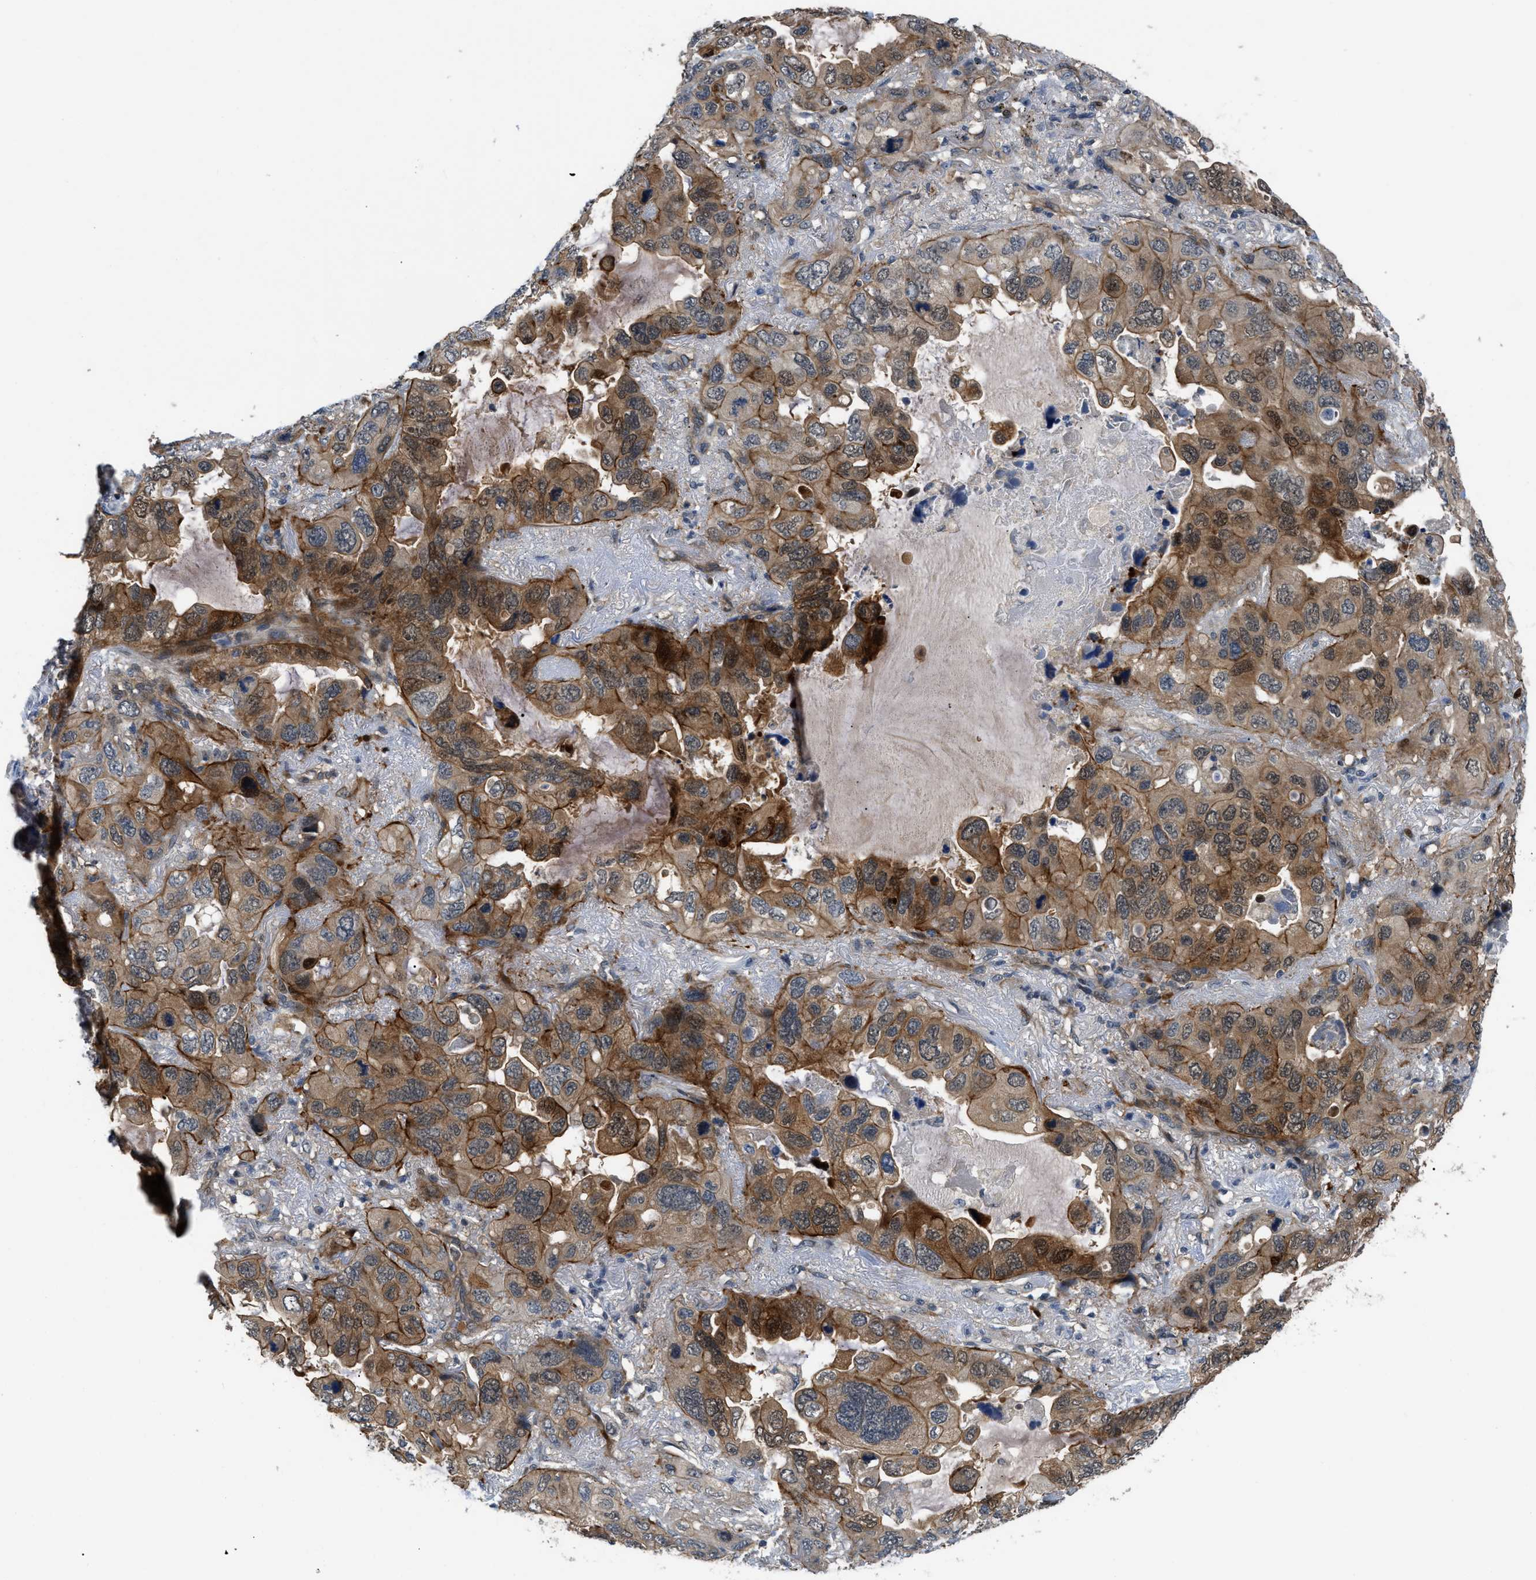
{"staining": {"intensity": "moderate", "quantity": ">75%", "location": "cytoplasmic/membranous,nuclear"}, "tissue": "lung cancer", "cell_type": "Tumor cells", "image_type": "cancer", "snomed": [{"axis": "morphology", "description": "Squamous cell carcinoma, NOS"}, {"axis": "topography", "description": "Lung"}], "caption": "Lung cancer (squamous cell carcinoma) stained with DAB immunohistochemistry displays medium levels of moderate cytoplasmic/membranous and nuclear staining in about >75% of tumor cells. The staining was performed using DAB to visualize the protein expression in brown, while the nuclei were stained in blue with hematoxylin (Magnification: 20x).", "gene": "TRAK2", "patient": {"sex": "female", "age": 73}}